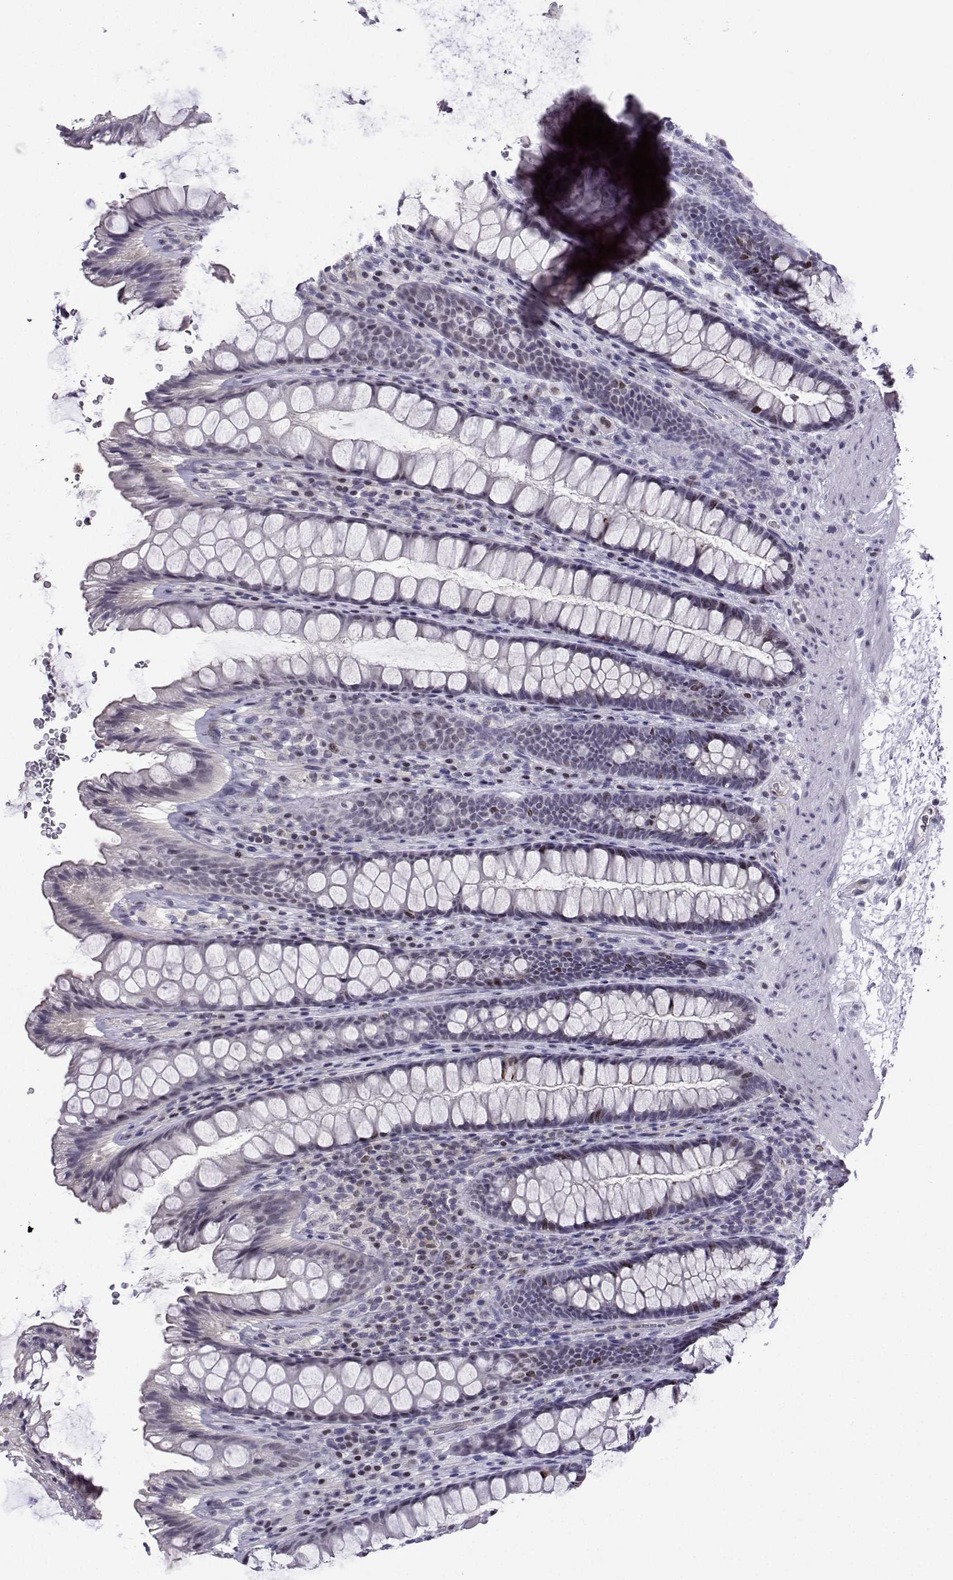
{"staining": {"intensity": "moderate", "quantity": "<25%", "location": "nuclear"}, "tissue": "rectum", "cell_type": "Glandular cells", "image_type": "normal", "snomed": [{"axis": "morphology", "description": "Normal tissue, NOS"}, {"axis": "topography", "description": "Rectum"}], "caption": "A brown stain labels moderate nuclear staining of a protein in glandular cells of unremarkable human rectum. Using DAB (brown) and hematoxylin (blue) stains, captured at high magnification using brightfield microscopy.", "gene": "INCENP", "patient": {"sex": "male", "age": 72}}